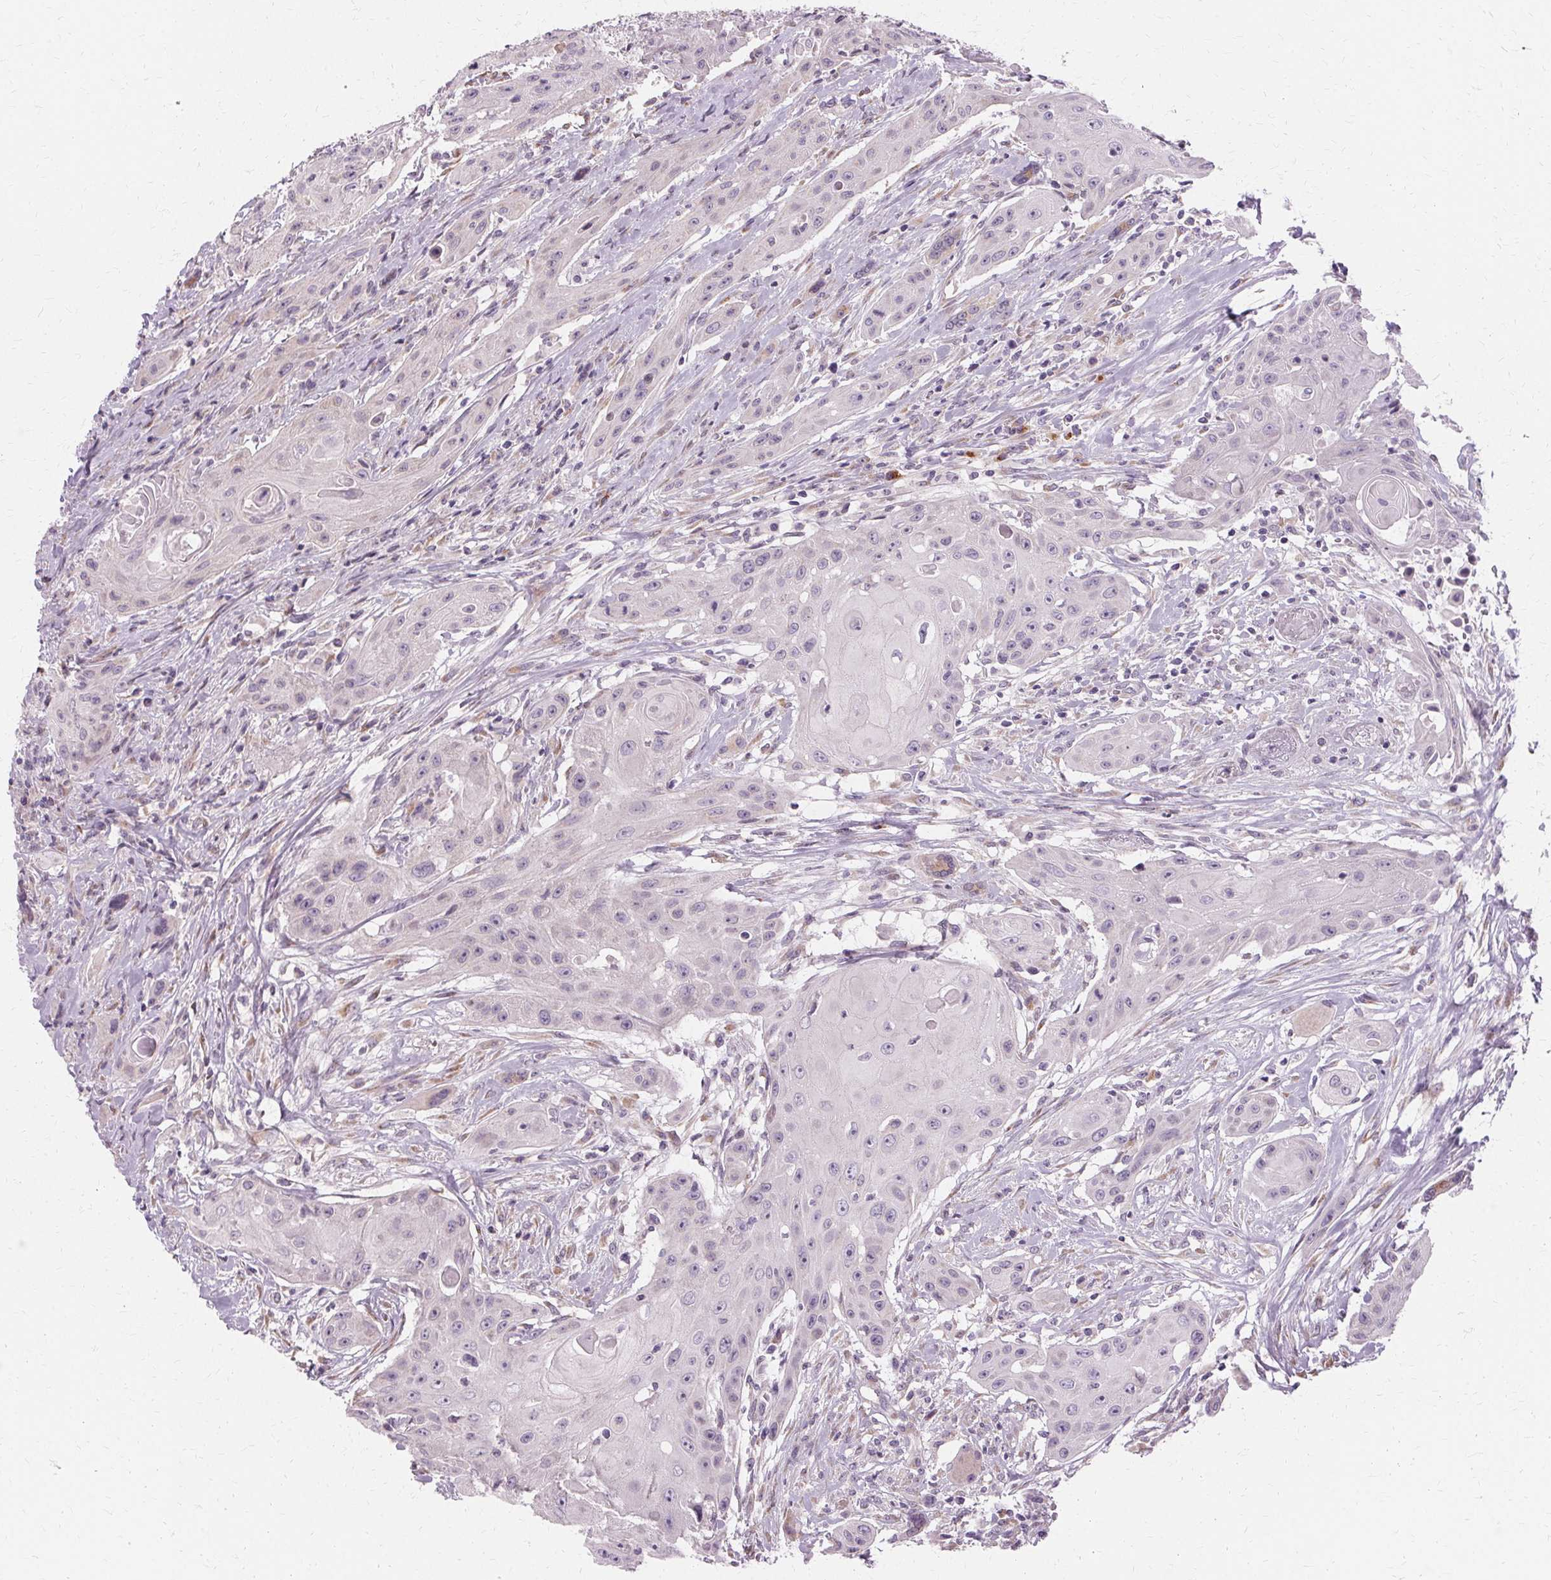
{"staining": {"intensity": "negative", "quantity": "none", "location": "none"}, "tissue": "head and neck cancer", "cell_type": "Tumor cells", "image_type": "cancer", "snomed": [{"axis": "morphology", "description": "Squamous cell carcinoma, NOS"}, {"axis": "topography", "description": "Oral tissue"}, {"axis": "topography", "description": "Head-Neck"}, {"axis": "topography", "description": "Neck, NOS"}], "caption": "Tumor cells show no significant expression in squamous cell carcinoma (head and neck). The staining is performed using DAB (3,3'-diaminobenzidine) brown chromogen with nuclei counter-stained in using hematoxylin.", "gene": "FCRL3", "patient": {"sex": "female", "age": 55}}